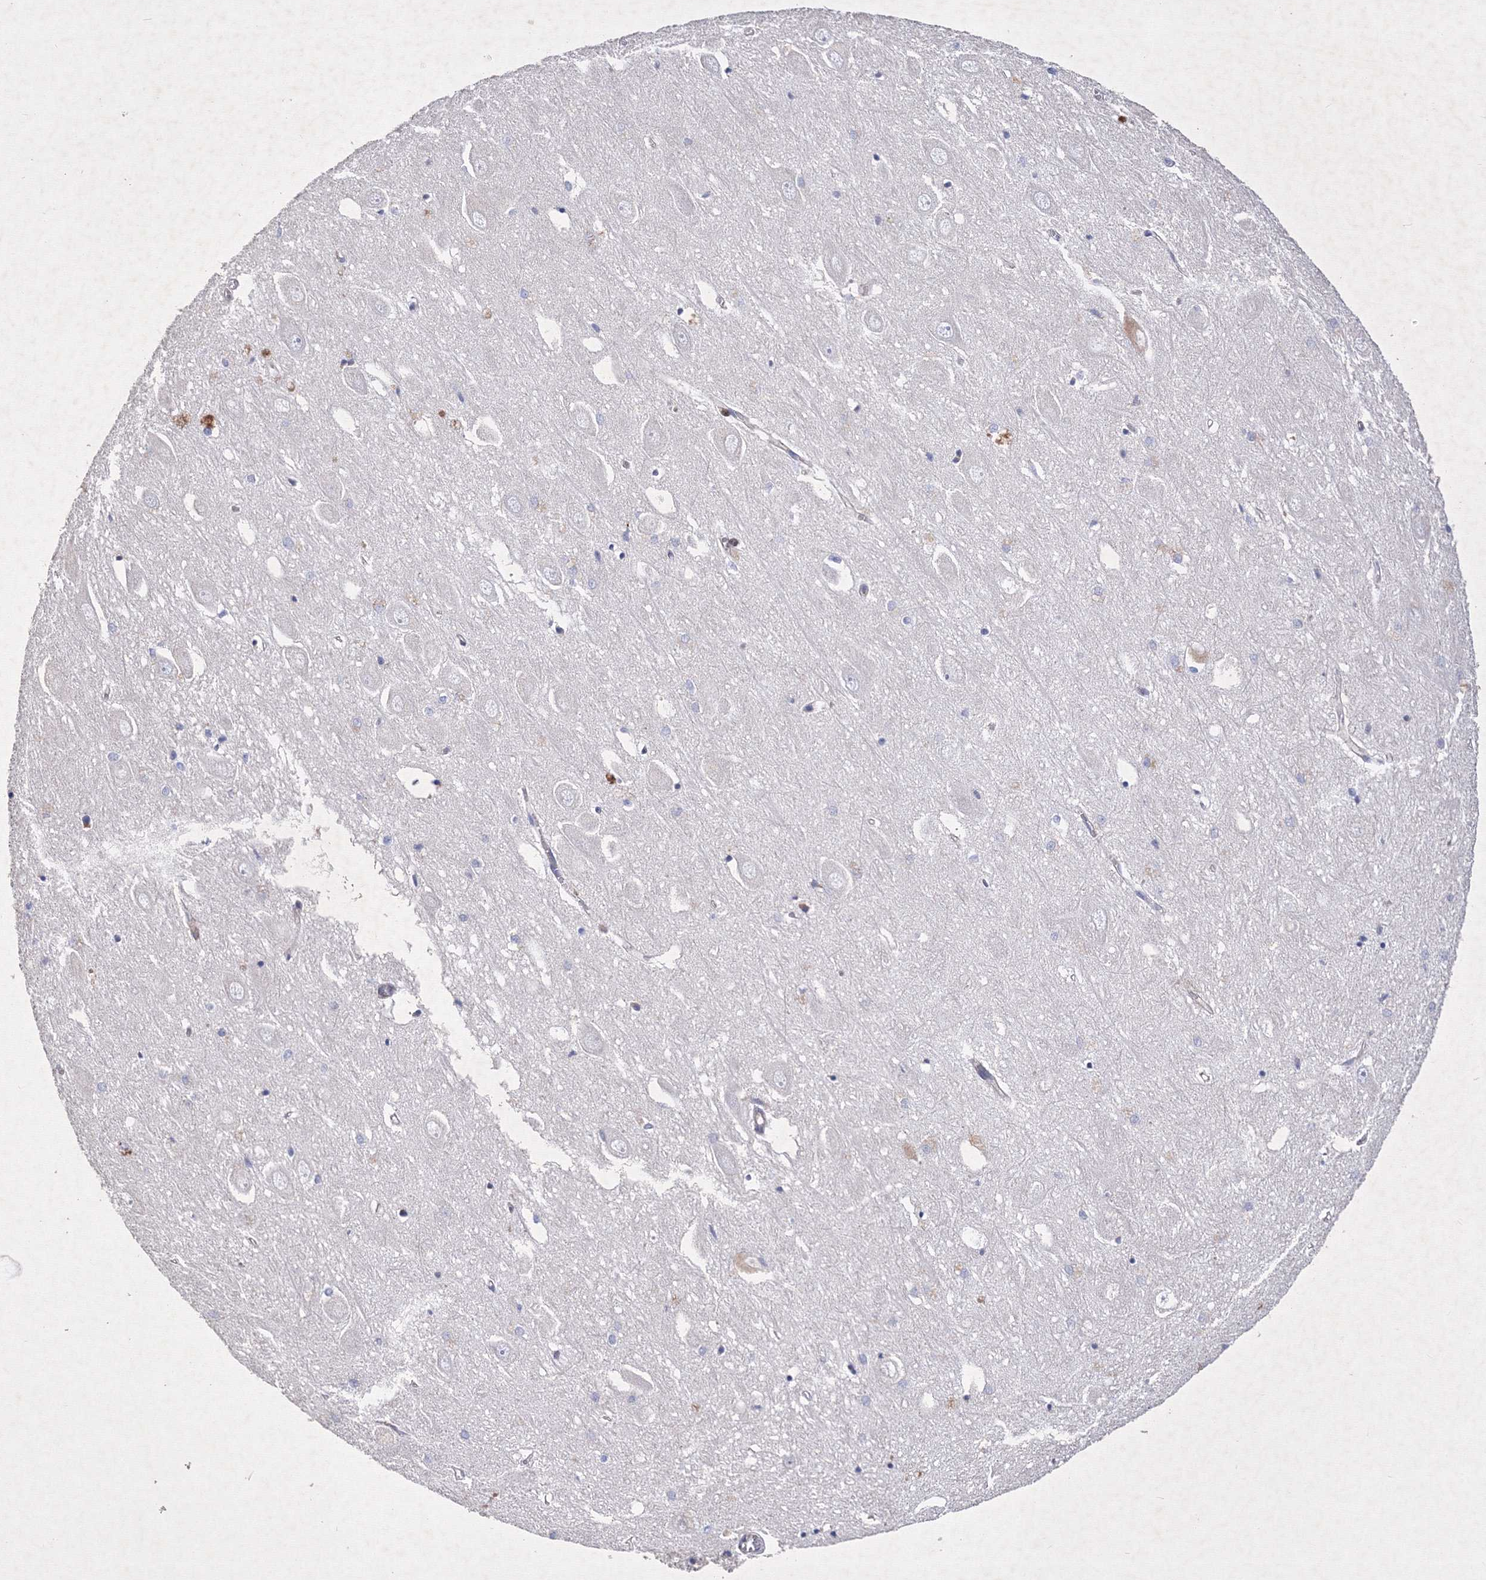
{"staining": {"intensity": "negative", "quantity": "none", "location": "none"}, "tissue": "hippocampus", "cell_type": "Glial cells", "image_type": "normal", "snomed": [{"axis": "morphology", "description": "Normal tissue, NOS"}, {"axis": "topography", "description": "Hippocampus"}], "caption": "DAB immunohistochemical staining of benign hippocampus reveals no significant expression in glial cells. (DAB immunohistochemistry (IHC), high magnification).", "gene": "SNX18", "patient": {"sex": "female", "age": 64}}